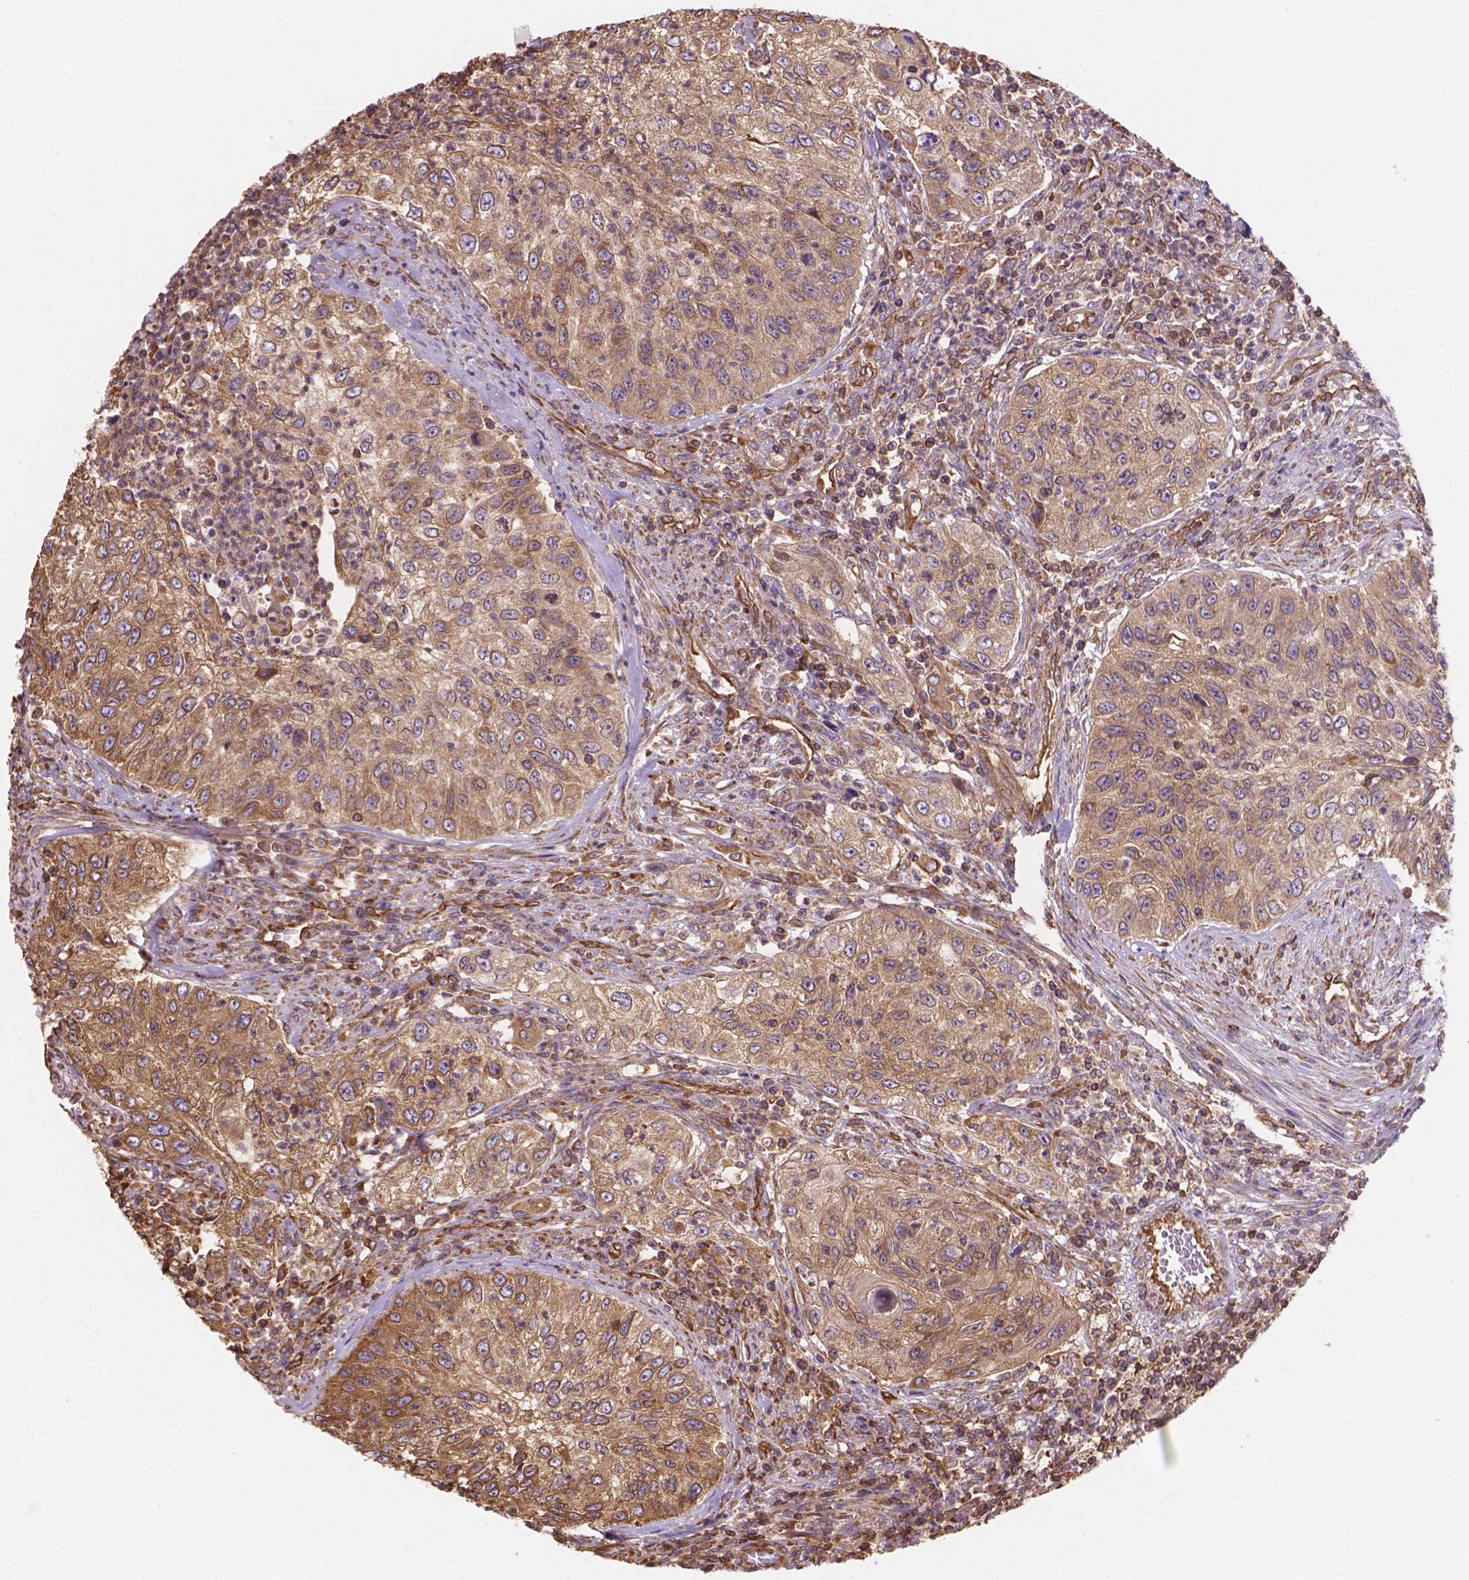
{"staining": {"intensity": "moderate", "quantity": ">75%", "location": "cytoplasmic/membranous"}, "tissue": "urothelial cancer", "cell_type": "Tumor cells", "image_type": "cancer", "snomed": [{"axis": "morphology", "description": "Urothelial carcinoma, High grade"}, {"axis": "topography", "description": "Urinary bladder"}], "caption": "This image demonstrates immunohistochemistry (IHC) staining of human urothelial cancer, with medium moderate cytoplasmic/membranous expression in about >75% of tumor cells.", "gene": "DMWD", "patient": {"sex": "female", "age": 60}}